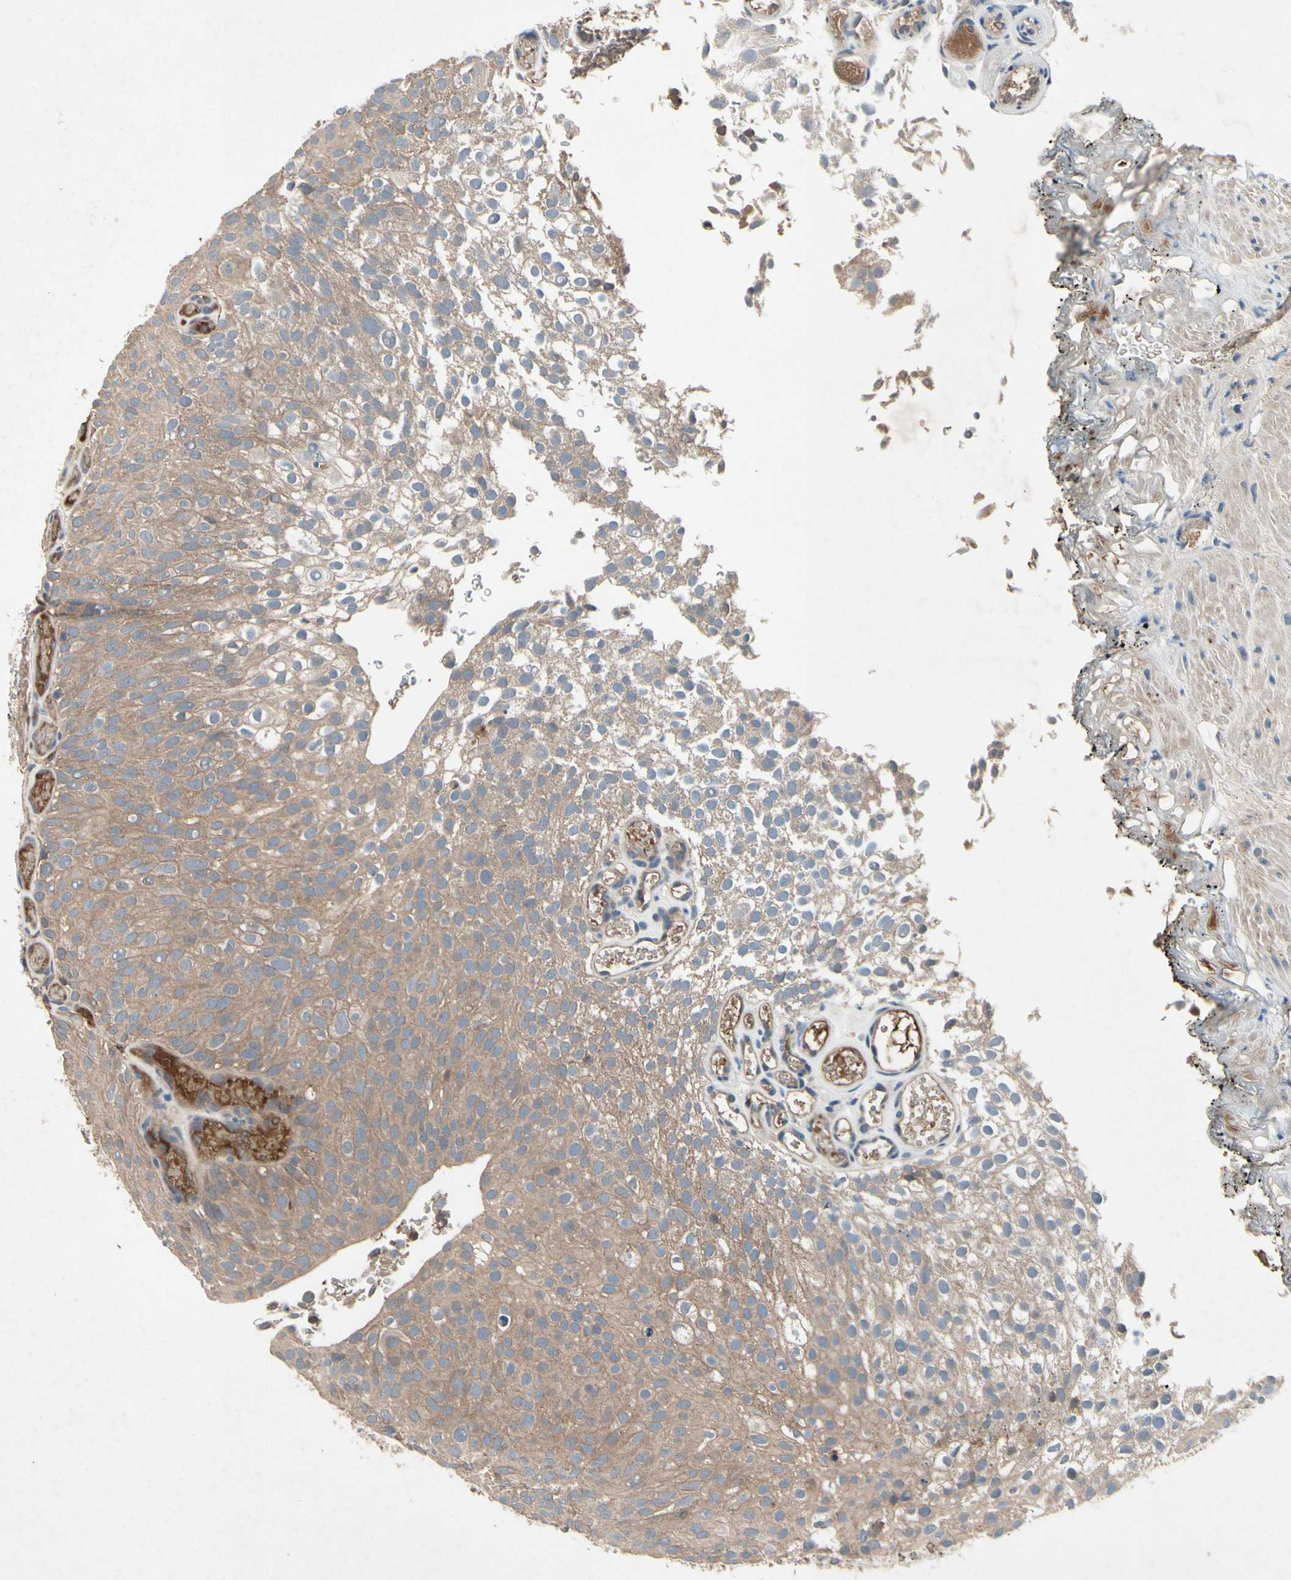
{"staining": {"intensity": "weak", "quantity": ">75%", "location": "cytoplasmic/membranous"}, "tissue": "urothelial cancer", "cell_type": "Tumor cells", "image_type": "cancer", "snomed": [{"axis": "morphology", "description": "Urothelial carcinoma, Low grade"}, {"axis": "topography", "description": "Urinary bladder"}], "caption": "Human low-grade urothelial carcinoma stained for a protein (brown) demonstrates weak cytoplasmic/membranous positive staining in approximately >75% of tumor cells.", "gene": "IL1RL1", "patient": {"sex": "male", "age": 78}}